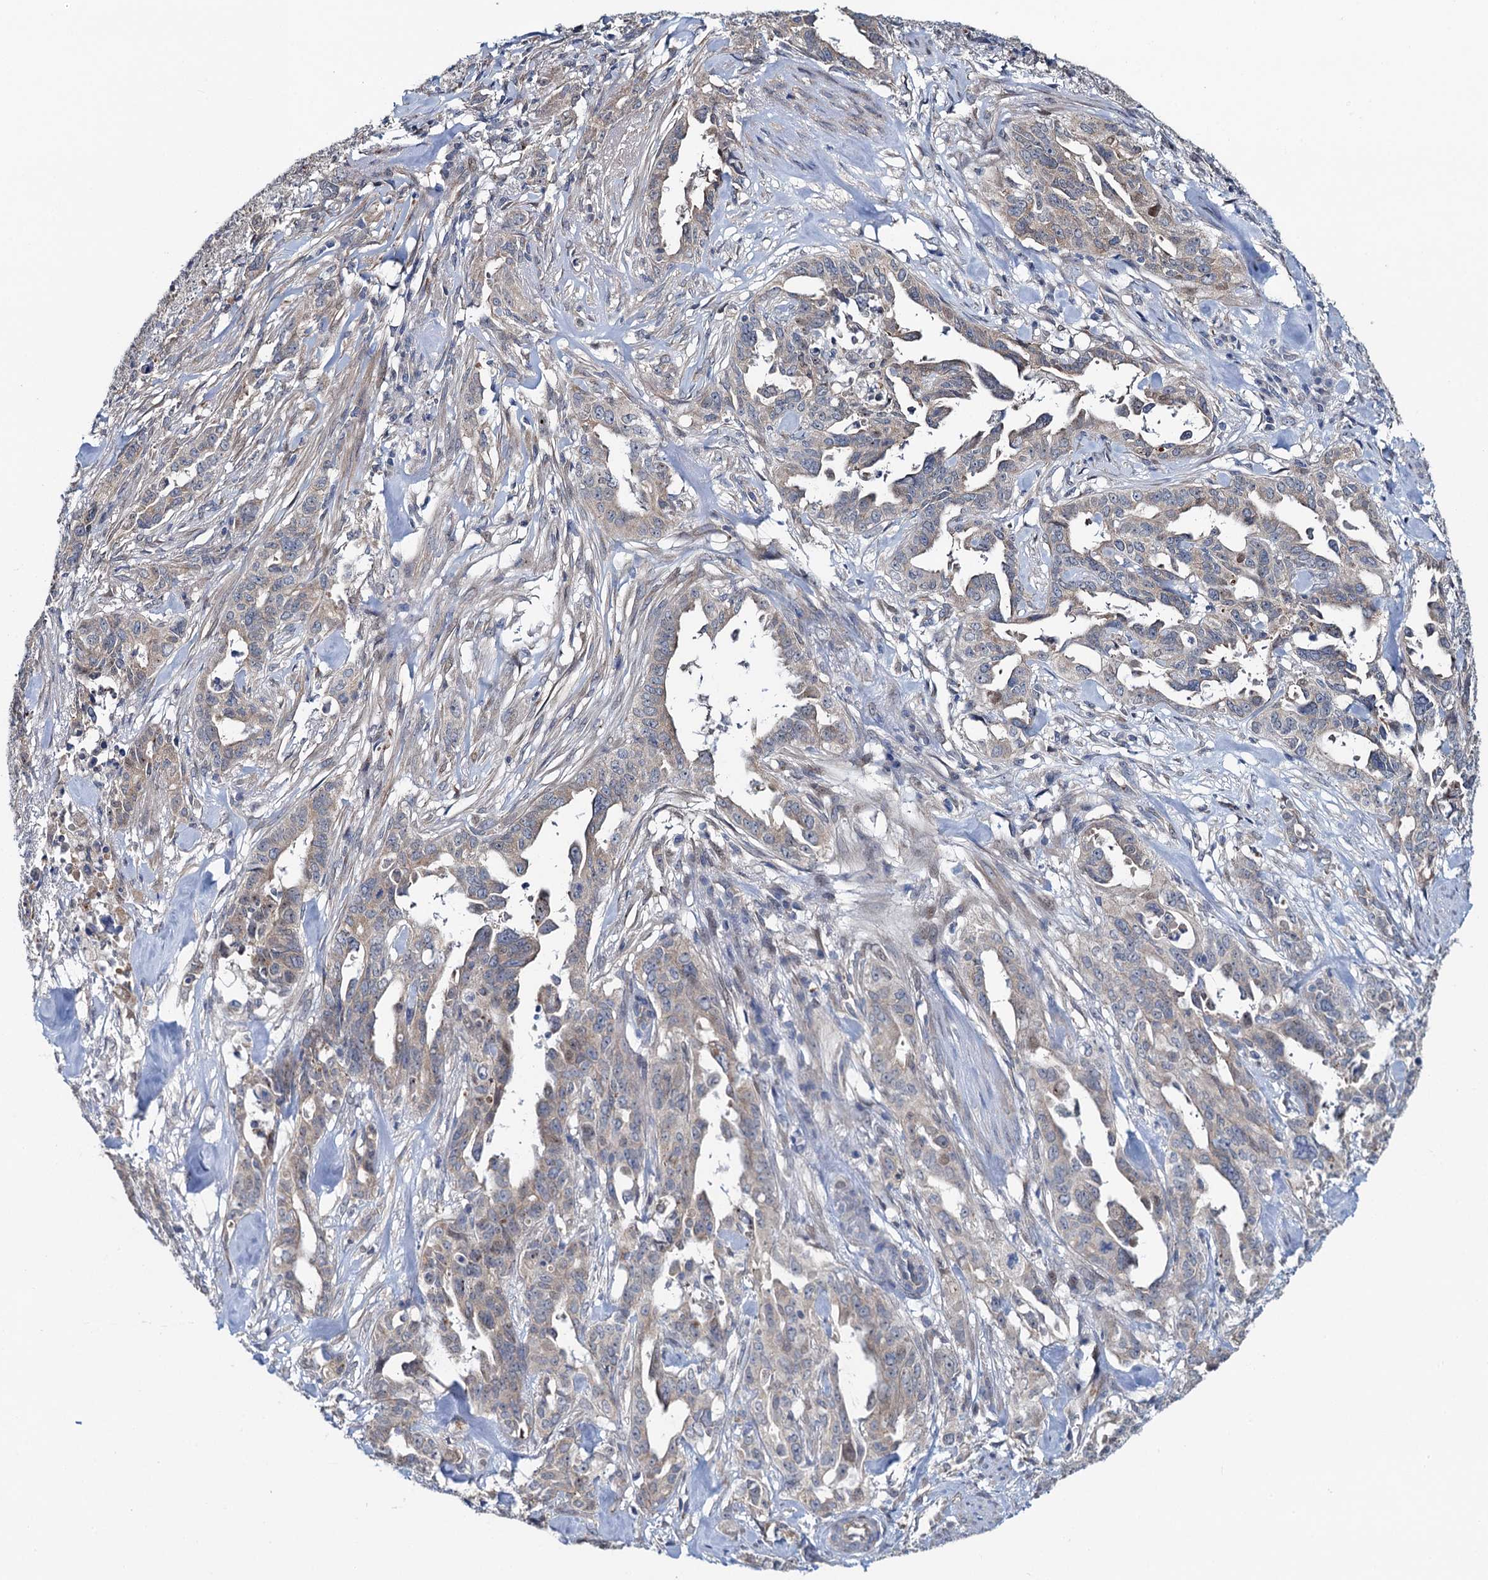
{"staining": {"intensity": "weak", "quantity": "<25%", "location": "cytoplasmic/membranous"}, "tissue": "endometrial cancer", "cell_type": "Tumor cells", "image_type": "cancer", "snomed": [{"axis": "morphology", "description": "Adenocarcinoma, NOS"}, {"axis": "topography", "description": "Endometrium"}], "caption": "Human adenocarcinoma (endometrial) stained for a protein using immunohistochemistry (IHC) displays no positivity in tumor cells.", "gene": "EVX2", "patient": {"sex": "female", "age": 65}}